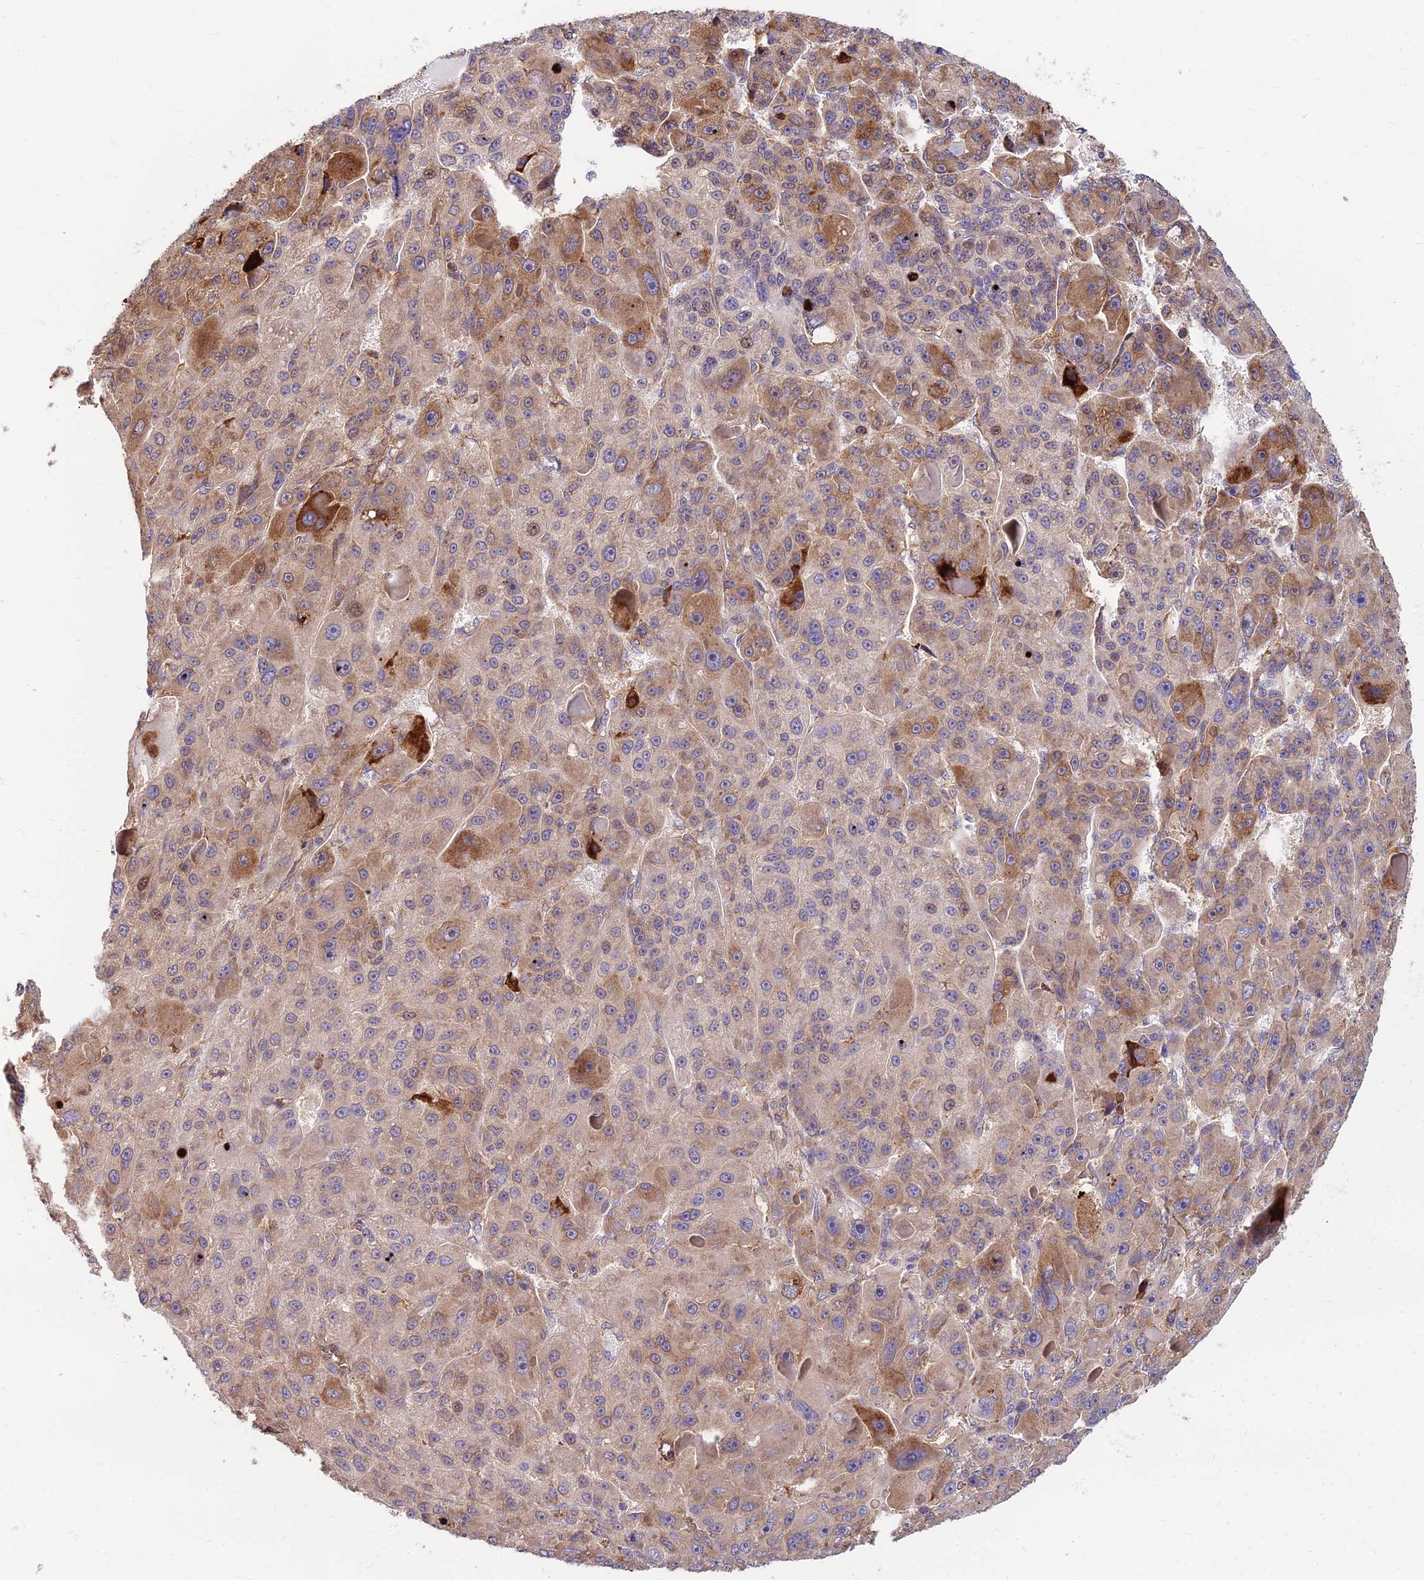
{"staining": {"intensity": "moderate", "quantity": "25%-75%", "location": "cytoplasmic/membranous"}, "tissue": "liver cancer", "cell_type": "Tumor cells", "image_type": "cancer", "snomed": [{"axis": "morphology", "description": "Carcinoma, Hepatocellular, NOS"}, {"axis": "topography", "description": "Liver"}], "caption": "Immunohistochemistry (DAB (3,3'-diaminobenzidine)) staining of human liver cancer (hepatocellular carcinoma) shows moderate cytoplasmic/membranous protein expression in about 25%-75% of tumor cells.", "gene": "CCT6B", "patient": {"sex": "male", "age": 76}}